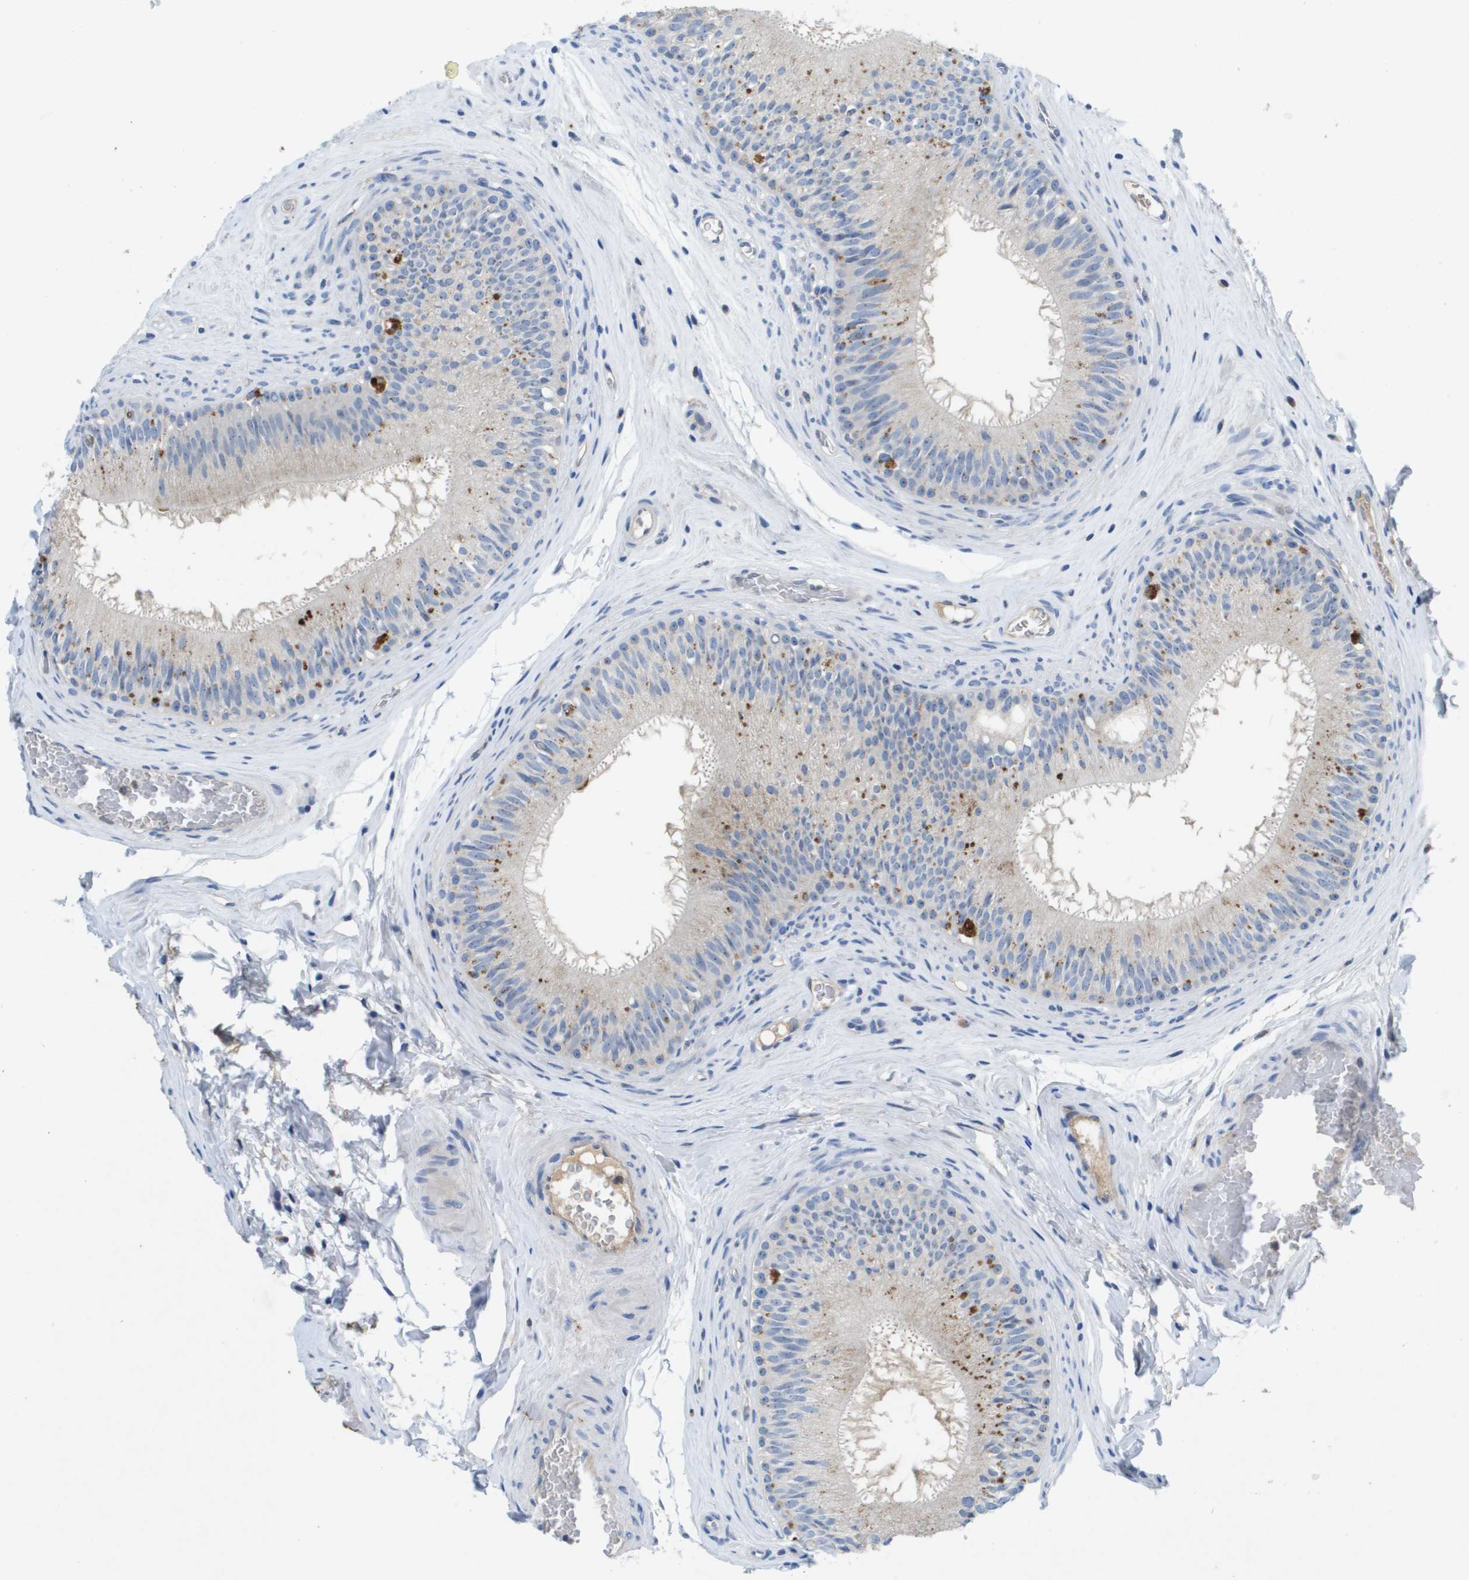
{"staining": {"intensity": "moderate", "quantity": "<25%", "location": "cytoplasmic/membranous"}, "tissue": "epididymis", "cell_type": "Glandular cells", "image_type": "normal", "snomed": [{"axis": "morphology", "description": "Normal tissue, NOS"}, {"axis": "topography", "description": "Testis"}, {"axis": "topography", "description": "Epididymis"}], "caption": "Epididymis stained for a protein displays moderate cytoplasmic/membranous positivity in glandular cells. Ihc stains the protein in brown and the nuclei are stained blue.", "gene": "LIPG", "patient": {"sex": "male", "age": 36}}